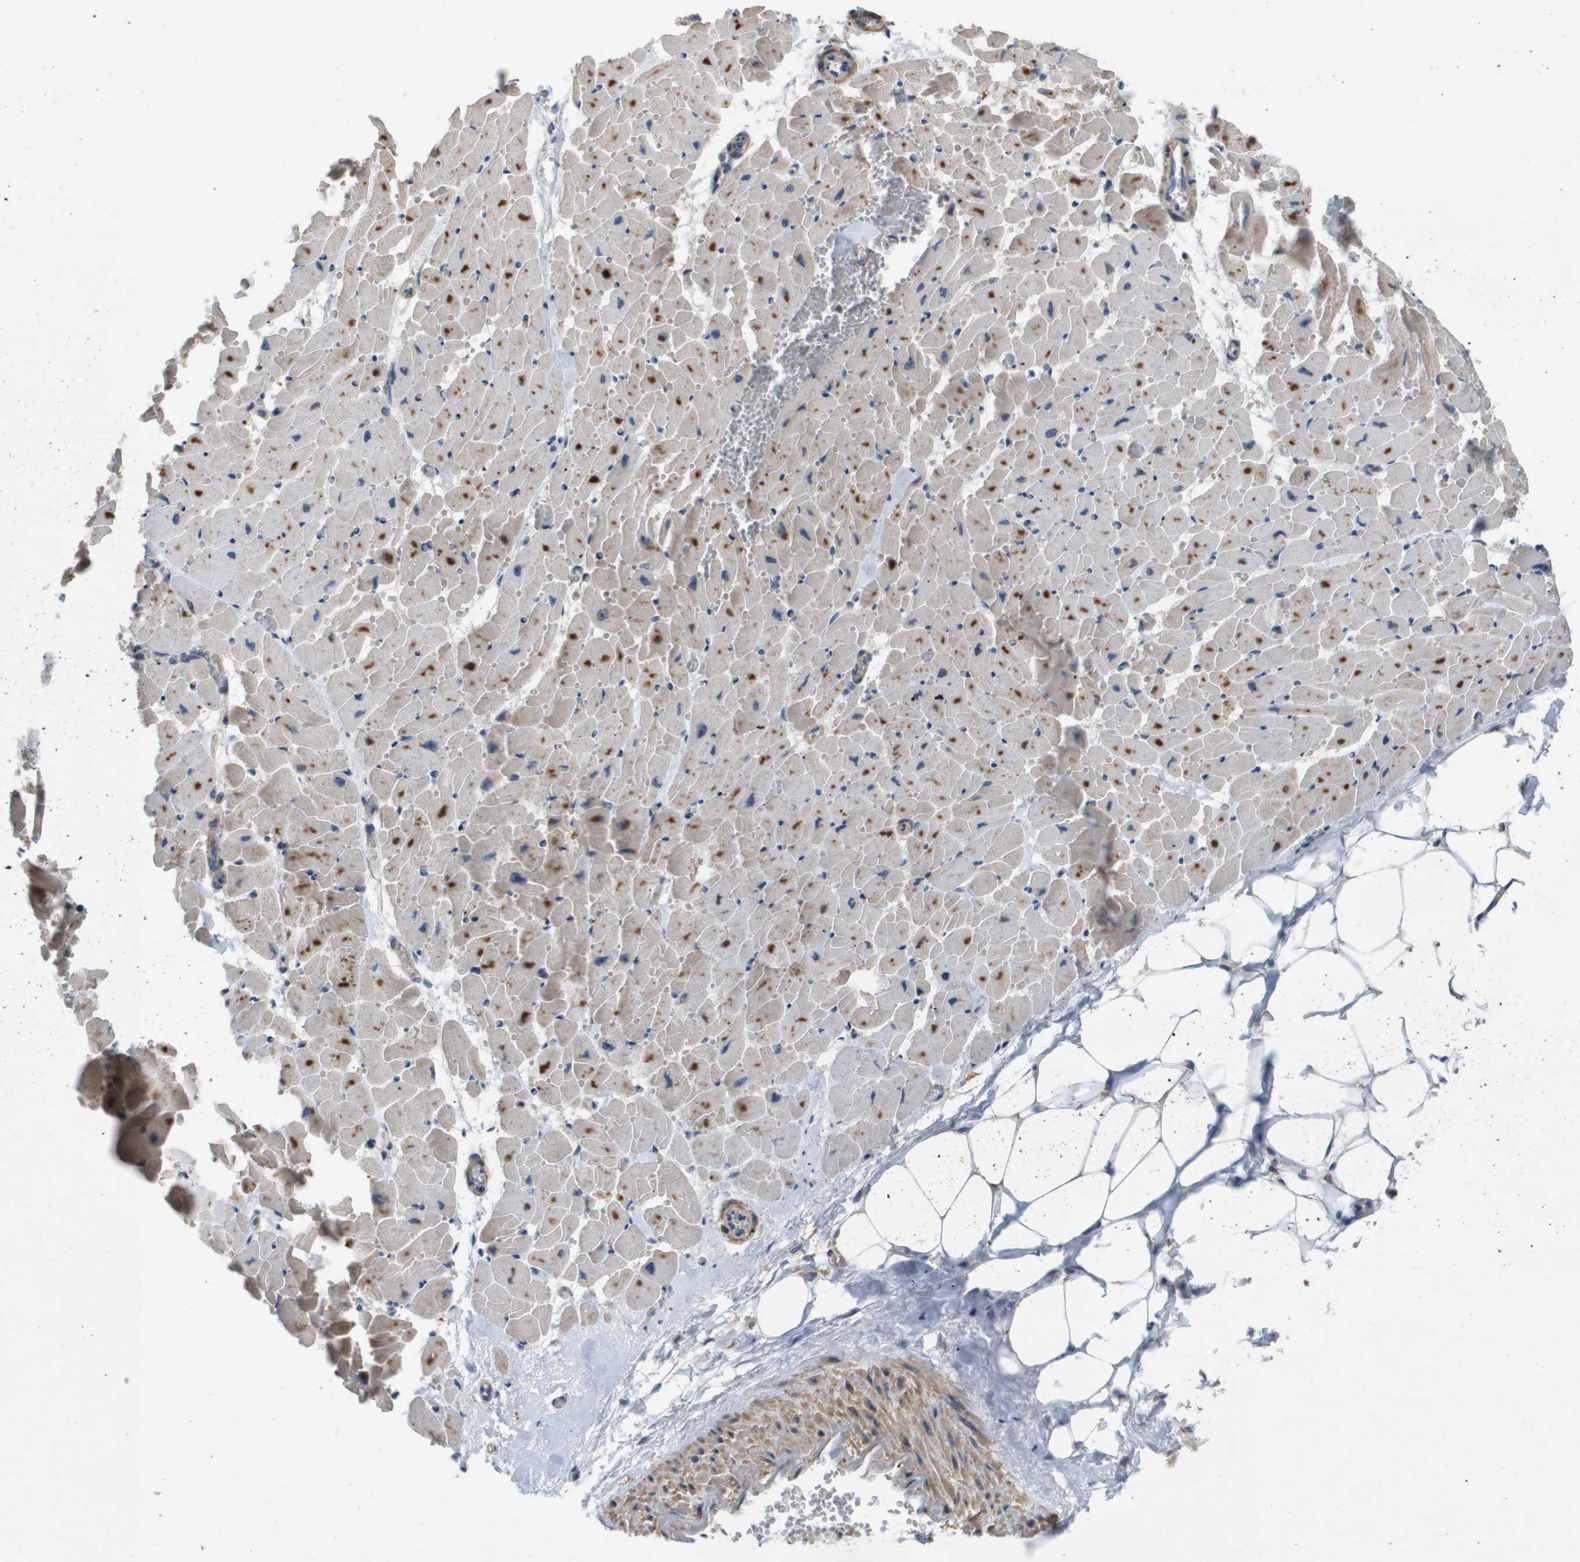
{"staining": {"intensity": "moderate", "quantity": "<25%", "location": "cytoplasmic/membranous"}, "tissue": "heart muscle", "cell_type": "Cardiomyocytes", "image_type": "normal", "snomed": [{"axis": "morphology", "description": "Normal tissue, NOS"}, {"axis": "topography", "description": "Heart"}], "caption": "A high-resolution photomicrograph shows IHC staining of unremarkable heart muscle, which shows moderate cytoplasmic/membranous staining in approximately <25% of cardiomyocytes.", "gene": "B3GNT5", "patient": {"sex": "female", "age": 19}}